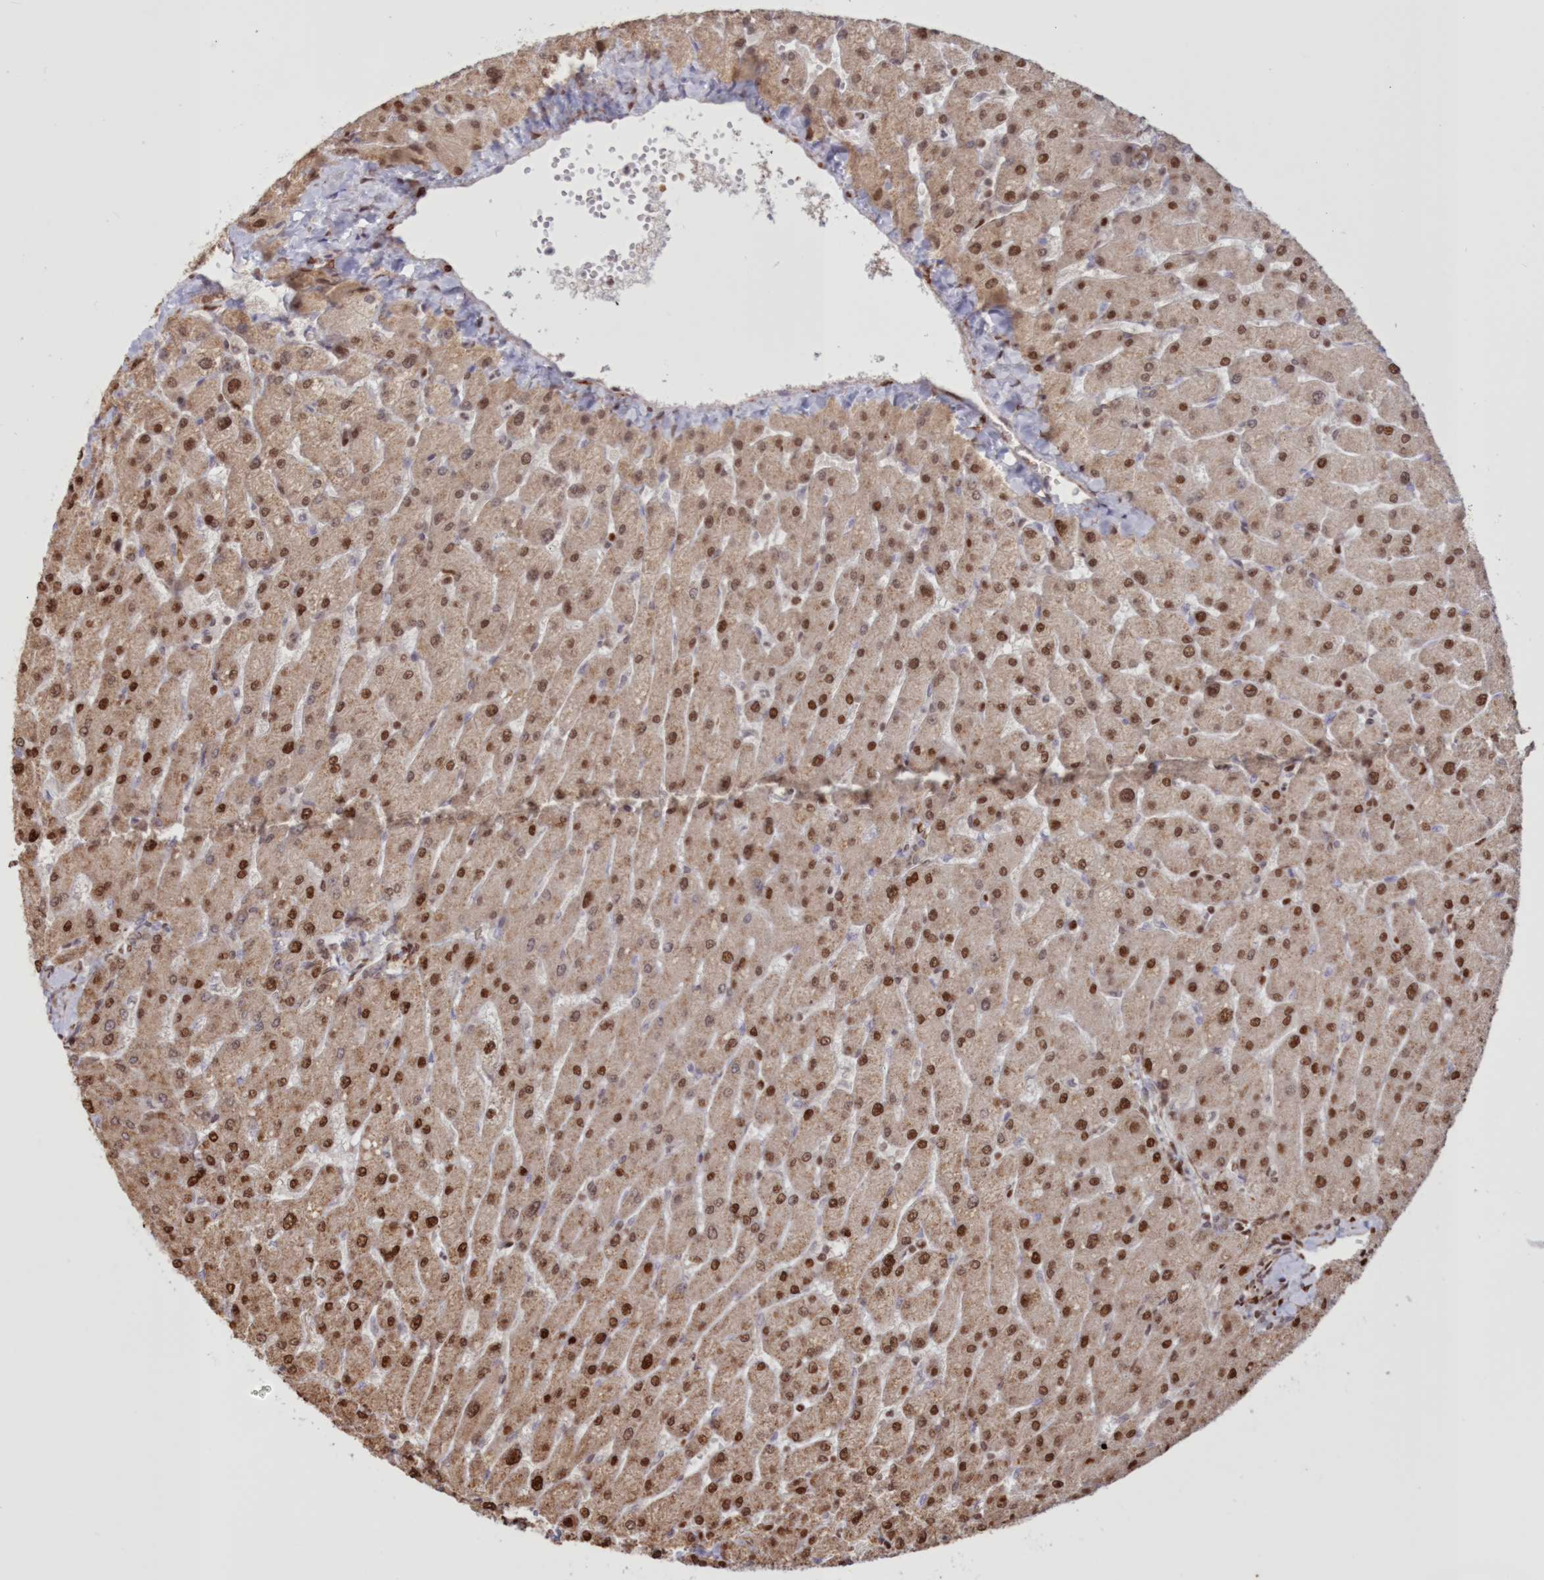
{"staining": {"intensity": "weak", "quantity": ">75%", "location": "nuclear"}, "tissue": "liver", "cell_type": "Cholangiocytes", "image_type": "normal", "snomed": [{"axis": "morphology", "description": "Normal tissue, NOS"}, {"axis": "topography", "description": "Liver"}], "caption": "This micrograph demonstrates unremarkable liver stained with immunohistochemistry to label a protein in brown. The nuclear of cholangiocytes show weak positivity for the protein. Nuclei are counter-stained blue.", "gene": "POLR2B", "patient": {"sex": "male", "age": 55}}